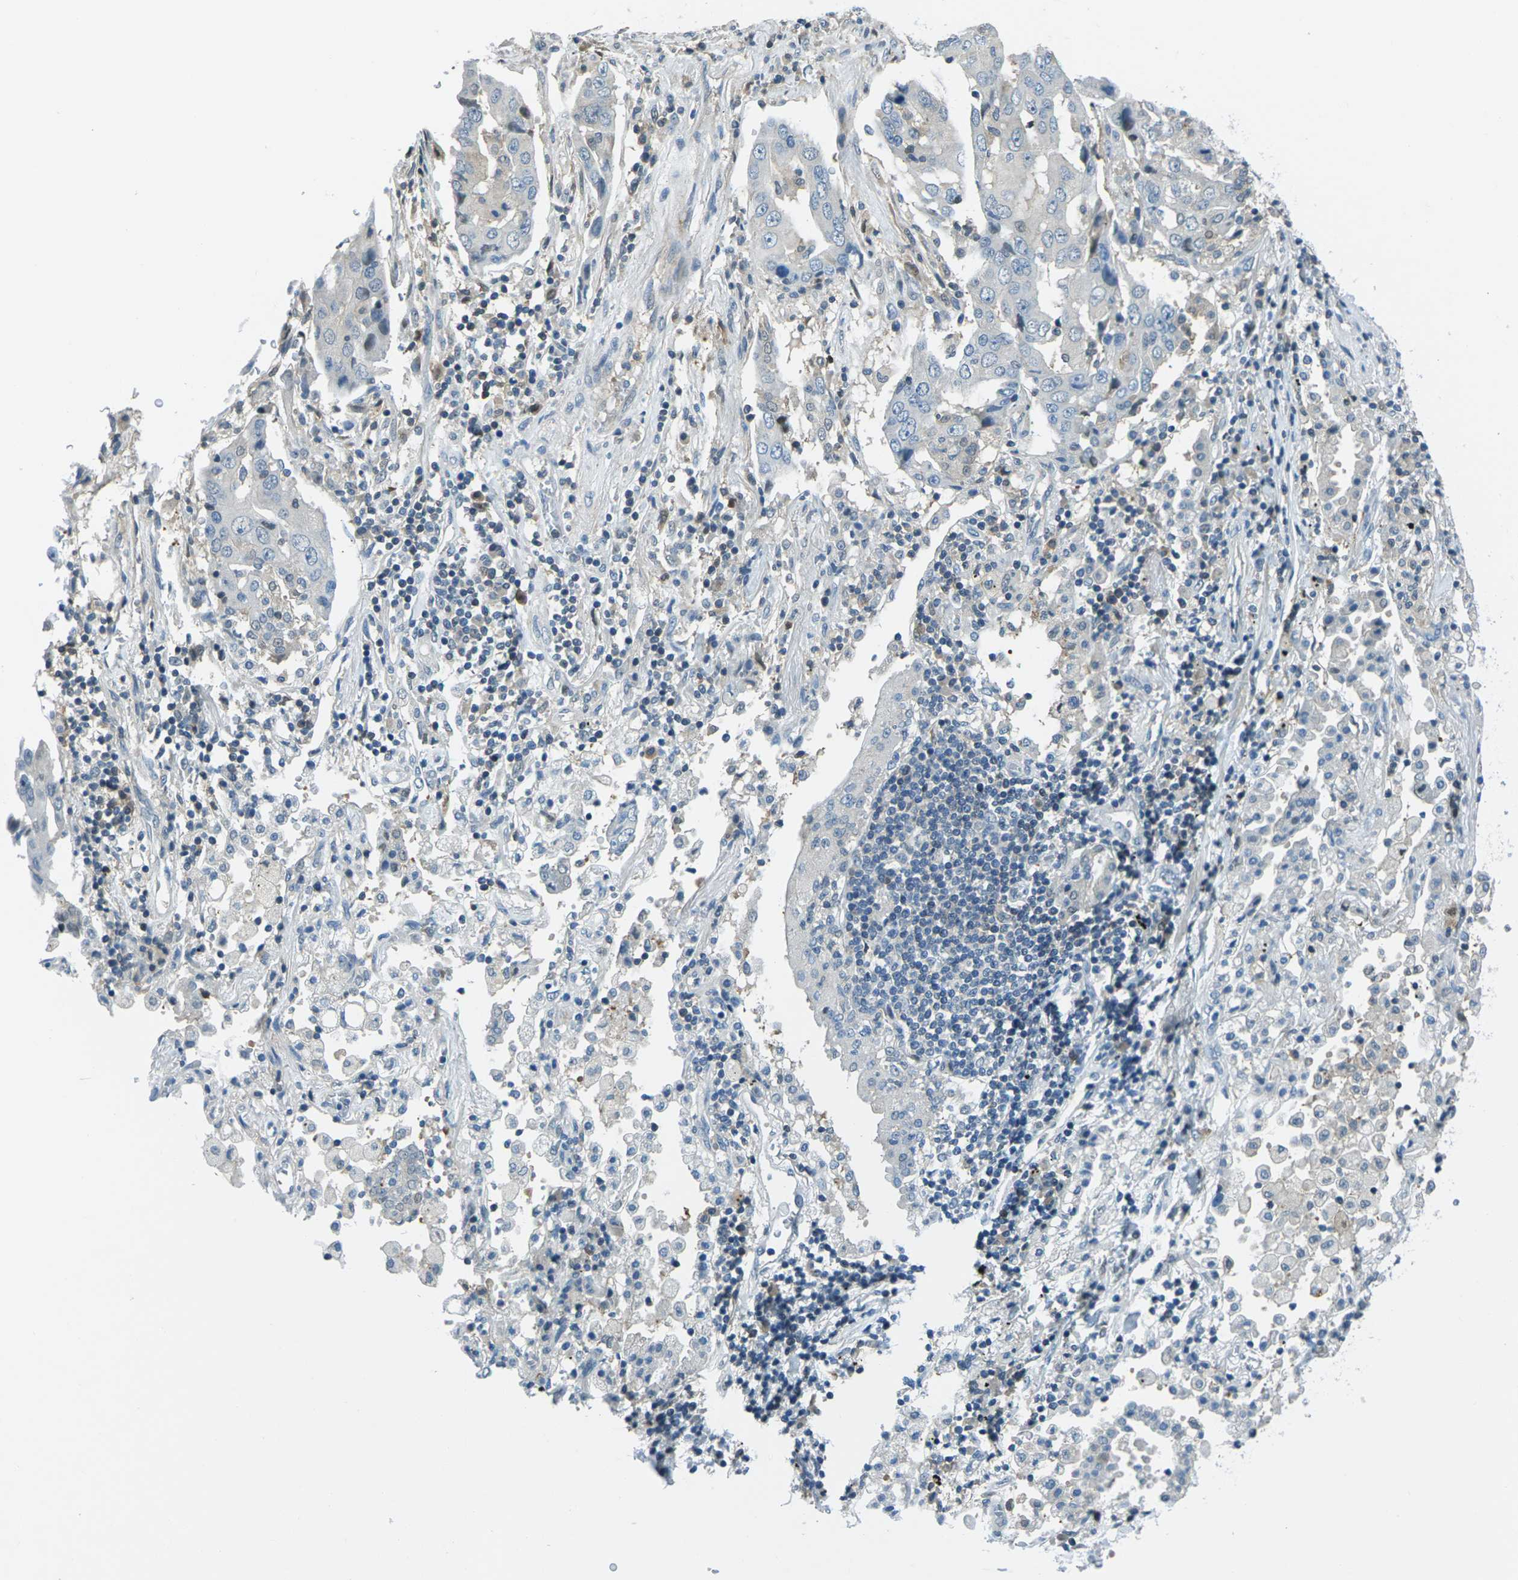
{"staining": {"intensity": "negative", "quantity": "none", "location": "none"}, "tissue": "lung cancer", "cell_type": "Tumor cells", "image_type": "cancer", "snomed": [{"axis": "morphology", "description": "Adenocarcinoma, NOS"}, {"axis": "topography", "description": "Lung"}], "caption": "IHC micrograph of lung cancer stained for a protein (brown), which reveals no staining in tumor cells. (Brightfield microscopy of DAB immunohistochemistry at high magnification).", "gene": "NANOS2", "patient": {"sex": "female", "age": 65}}